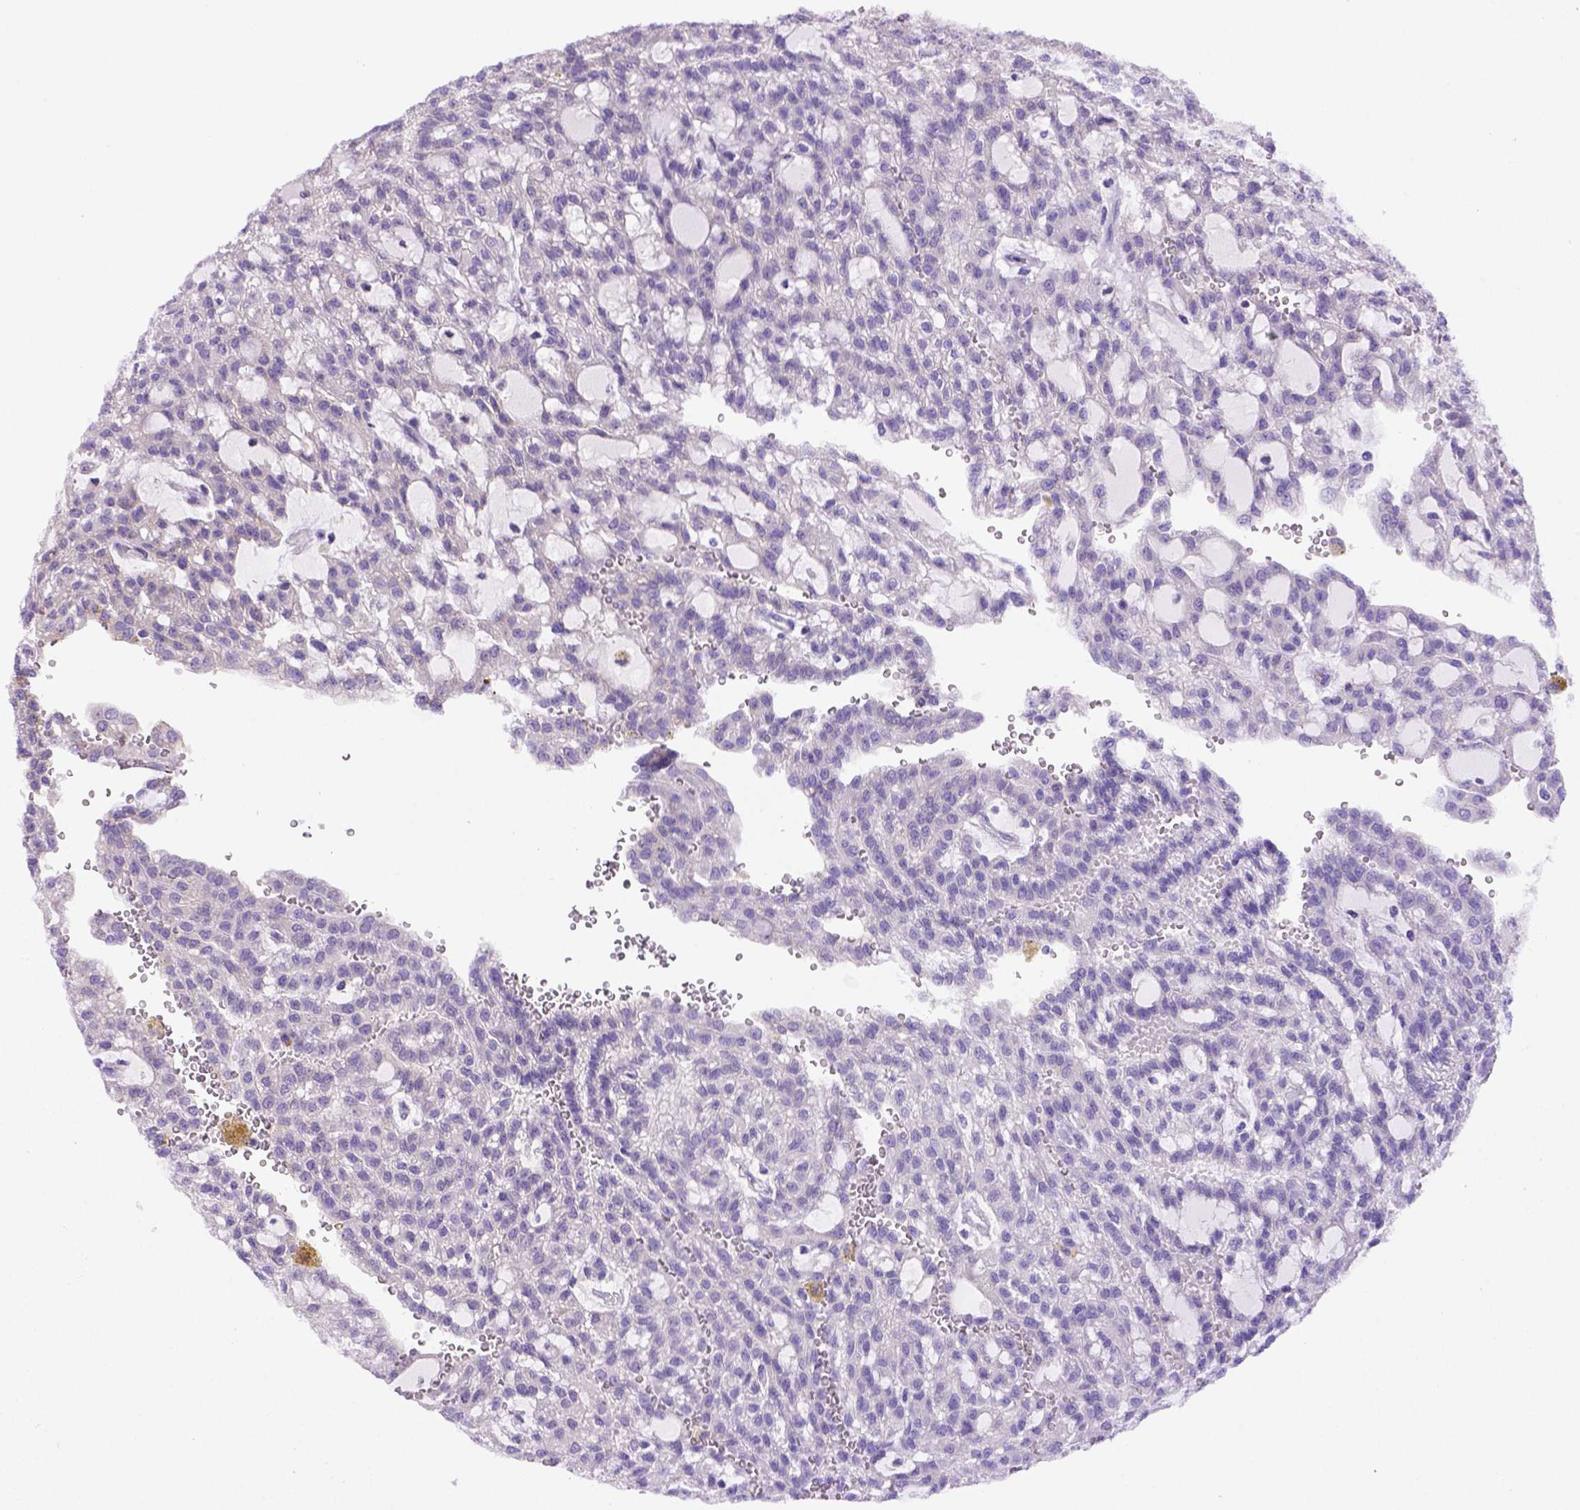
{"staining": {"intensity": "weak", "quantity": "25%-75%", "location": "cytoplasmic/membranous"}, "tissue": "renal cancer", "cell_type": "Tumor cells", "image_type": "cancer", "snomed": [{"axis": "morphology", "description": "Adenocarcinoma, NOS"}, {"axis": "topography", "description": "Kidney"}], "caption": "The immunohistochemical stain highlights weak cytoplasmic/membranous positivity in tumor cells of renal adenocarcinoma tissue.", "gene": "FOXI1", "patient": {"sex": "male", "age": 63}}